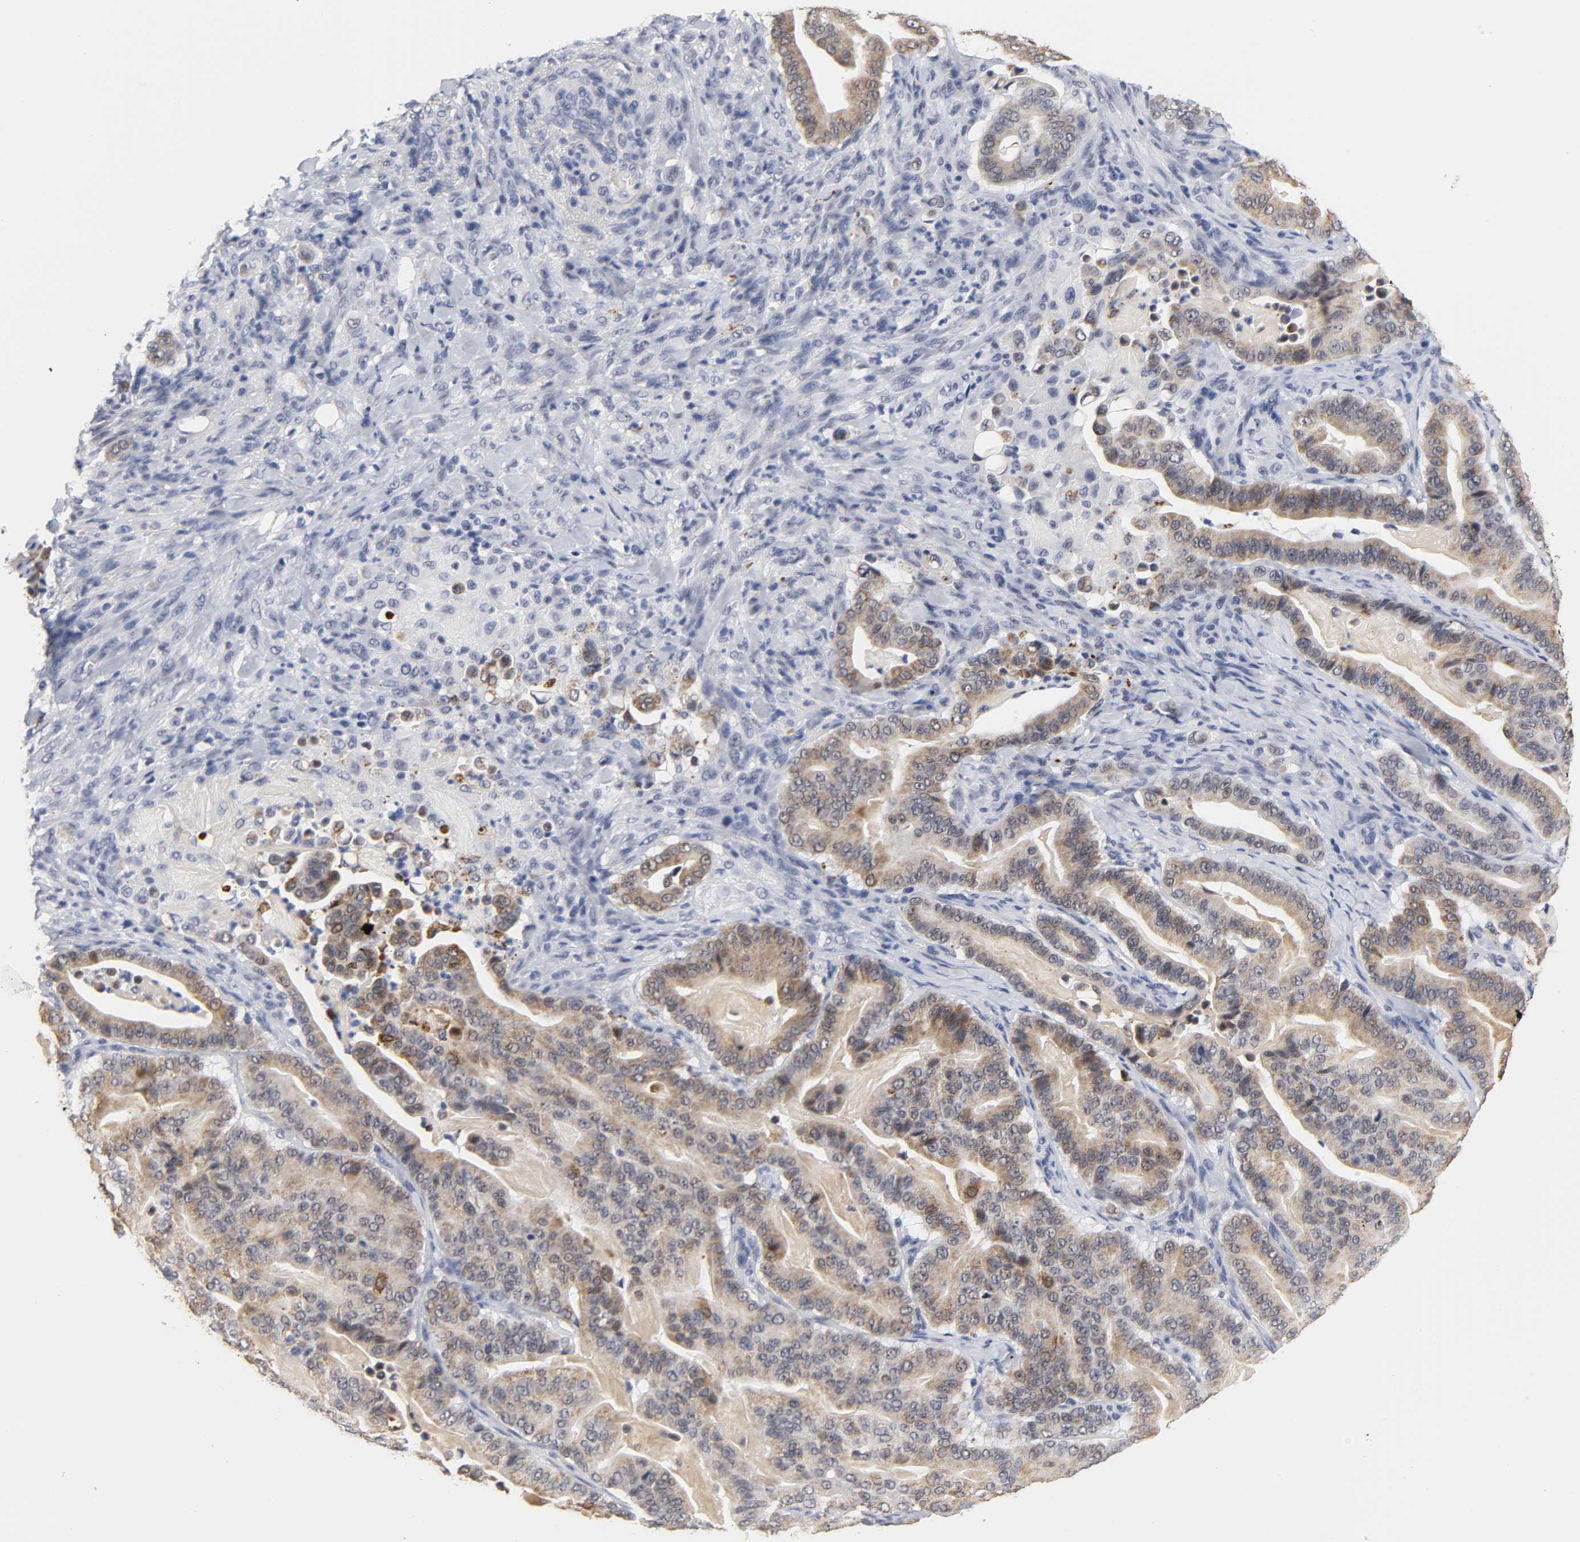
{"staining": {"intensity": "moderate", "quantity": ">75%", "location": "cytoplasmic/membranous"}, "tissue": "pancreatic cancer", "cell_type": "Tumor cells", "image_type": "cancer", "snomed": [{"axis": "morphology", "description": "Adenocarcinoma, NOS"}, {"axis": "topography", "description": "Pancreas"}], "caption": "Protein analysis of adenocarcinoma (pancreatic) tissue demonstrates moderate cytoplasmic/membranous positivity in approximately >75% of tumor cells.", "gene": "GRHL2", "patient": {"sex": "male", "age": 63}}